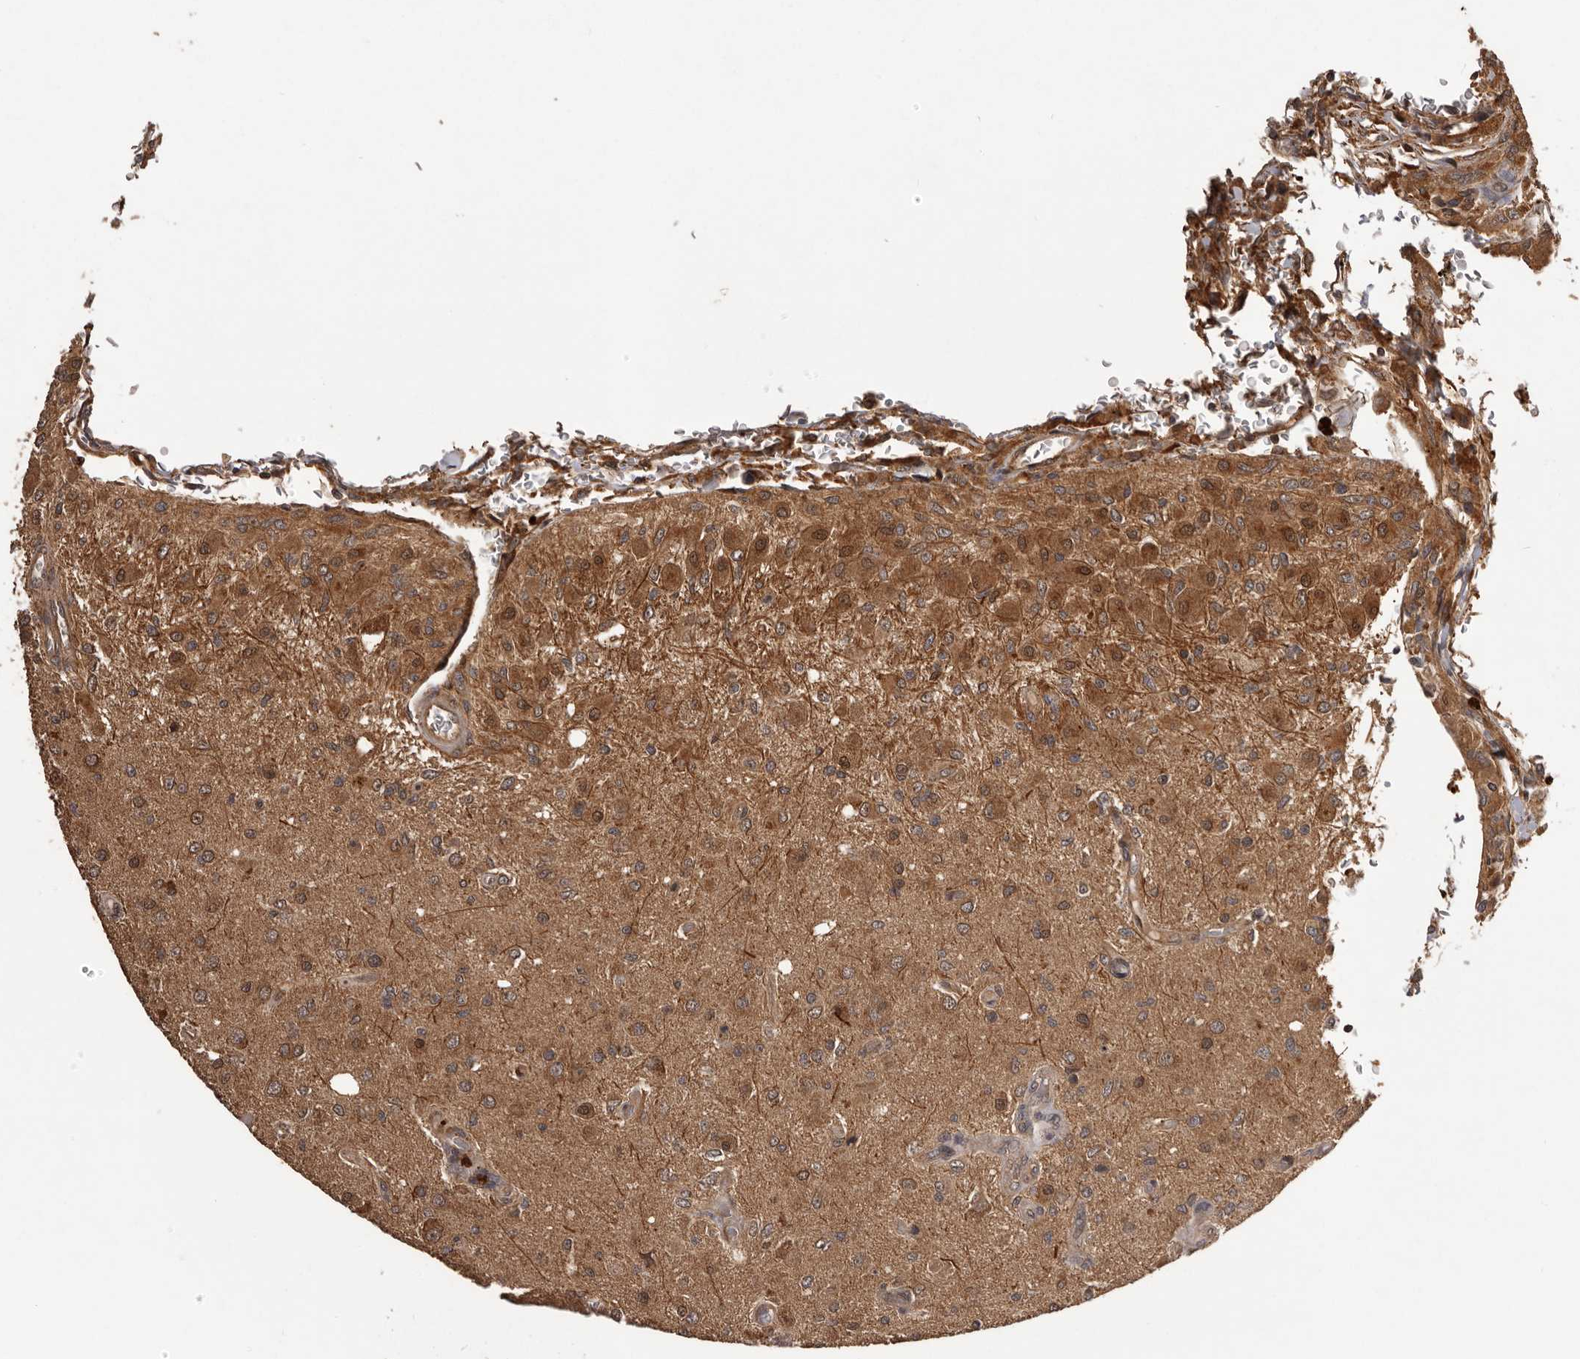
{"staining": {"intensity": "moderate", "quantity": ">75%", "location": "cytoplasmic/membranous"}, "tissue": "glioma", "cell_type": "Tumor cells", "image_type": "cancer", "snomed": [{"axis": "morphology", "description": "Normal tissue, NOS"}, {"axis": "morphology", "description": "Glioma, malignant, High grade"}, {"axis": "topography", "description": "Cerebral cortex"}], "caption": "Immunohistochemistry (DAB (3,3'-diaminobenzidine)) staining of glioma demonstrates moderate cytoplasmic/membranous protein positivity in about >75% of tumor cells. (Brightfield microscopy of DAB IHC at high magnification).", "gene": "SLC22A3", "patient": {"sex": "male", "age": 77}}